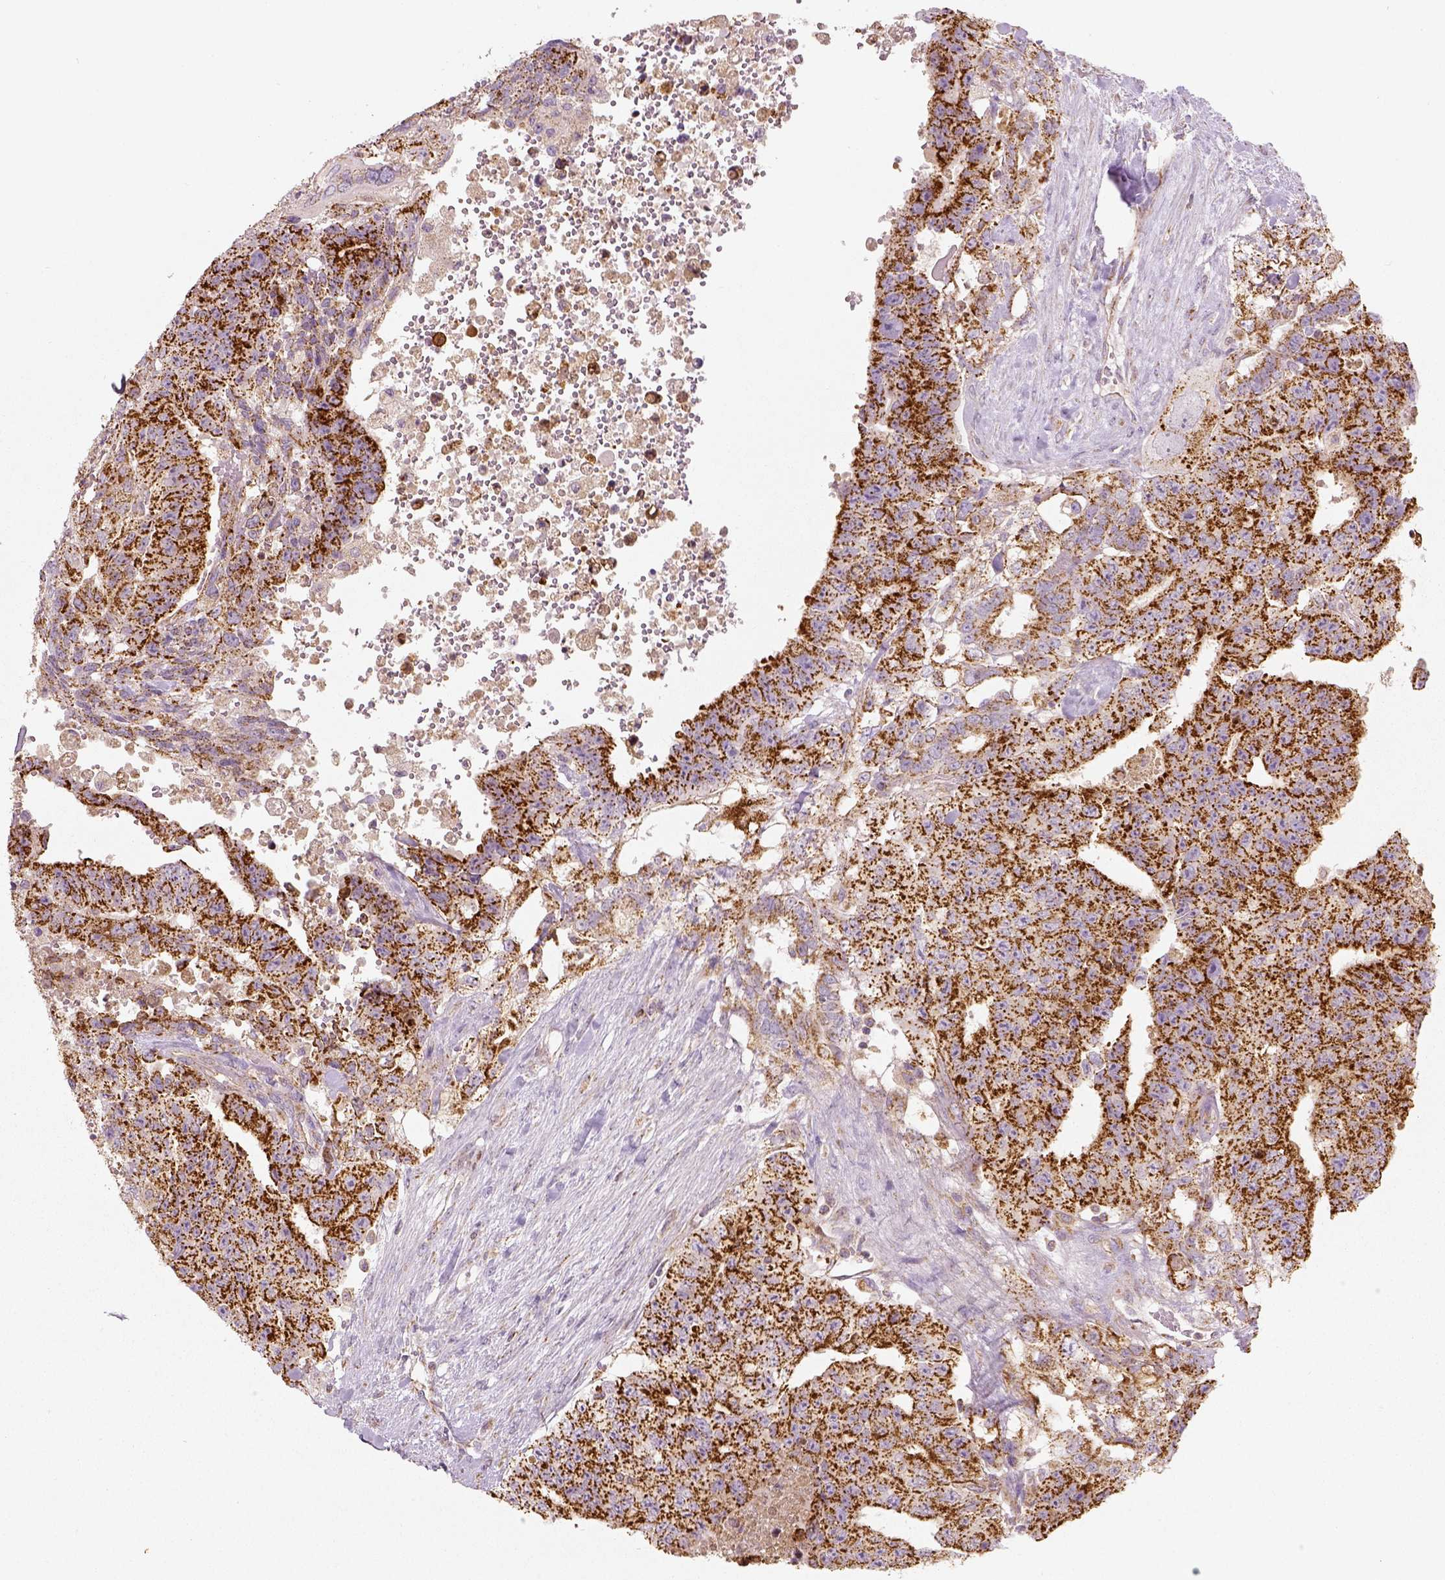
{"staining": {"intensity": "strong", "quantity": ">75%", "location": "cytoplasmic/membranous"}, "tissue": "testis cancer", "cell_type": "Tumor cells", "image_type": "cancer", "snomed": [{"axis": "morphology", "description": "Carcinoma, Embryonal, NOS"}, {"axis": "topography", "description": "Testis"}], "caption": "Testis embryonal carcinoma stained with immunohistochemistry demonstrates strong cytoplasmic/membranous expression in about >75% of tumor cells.", "gene": "PGAM5", "patient": {"sex": "male", "age": 24}}